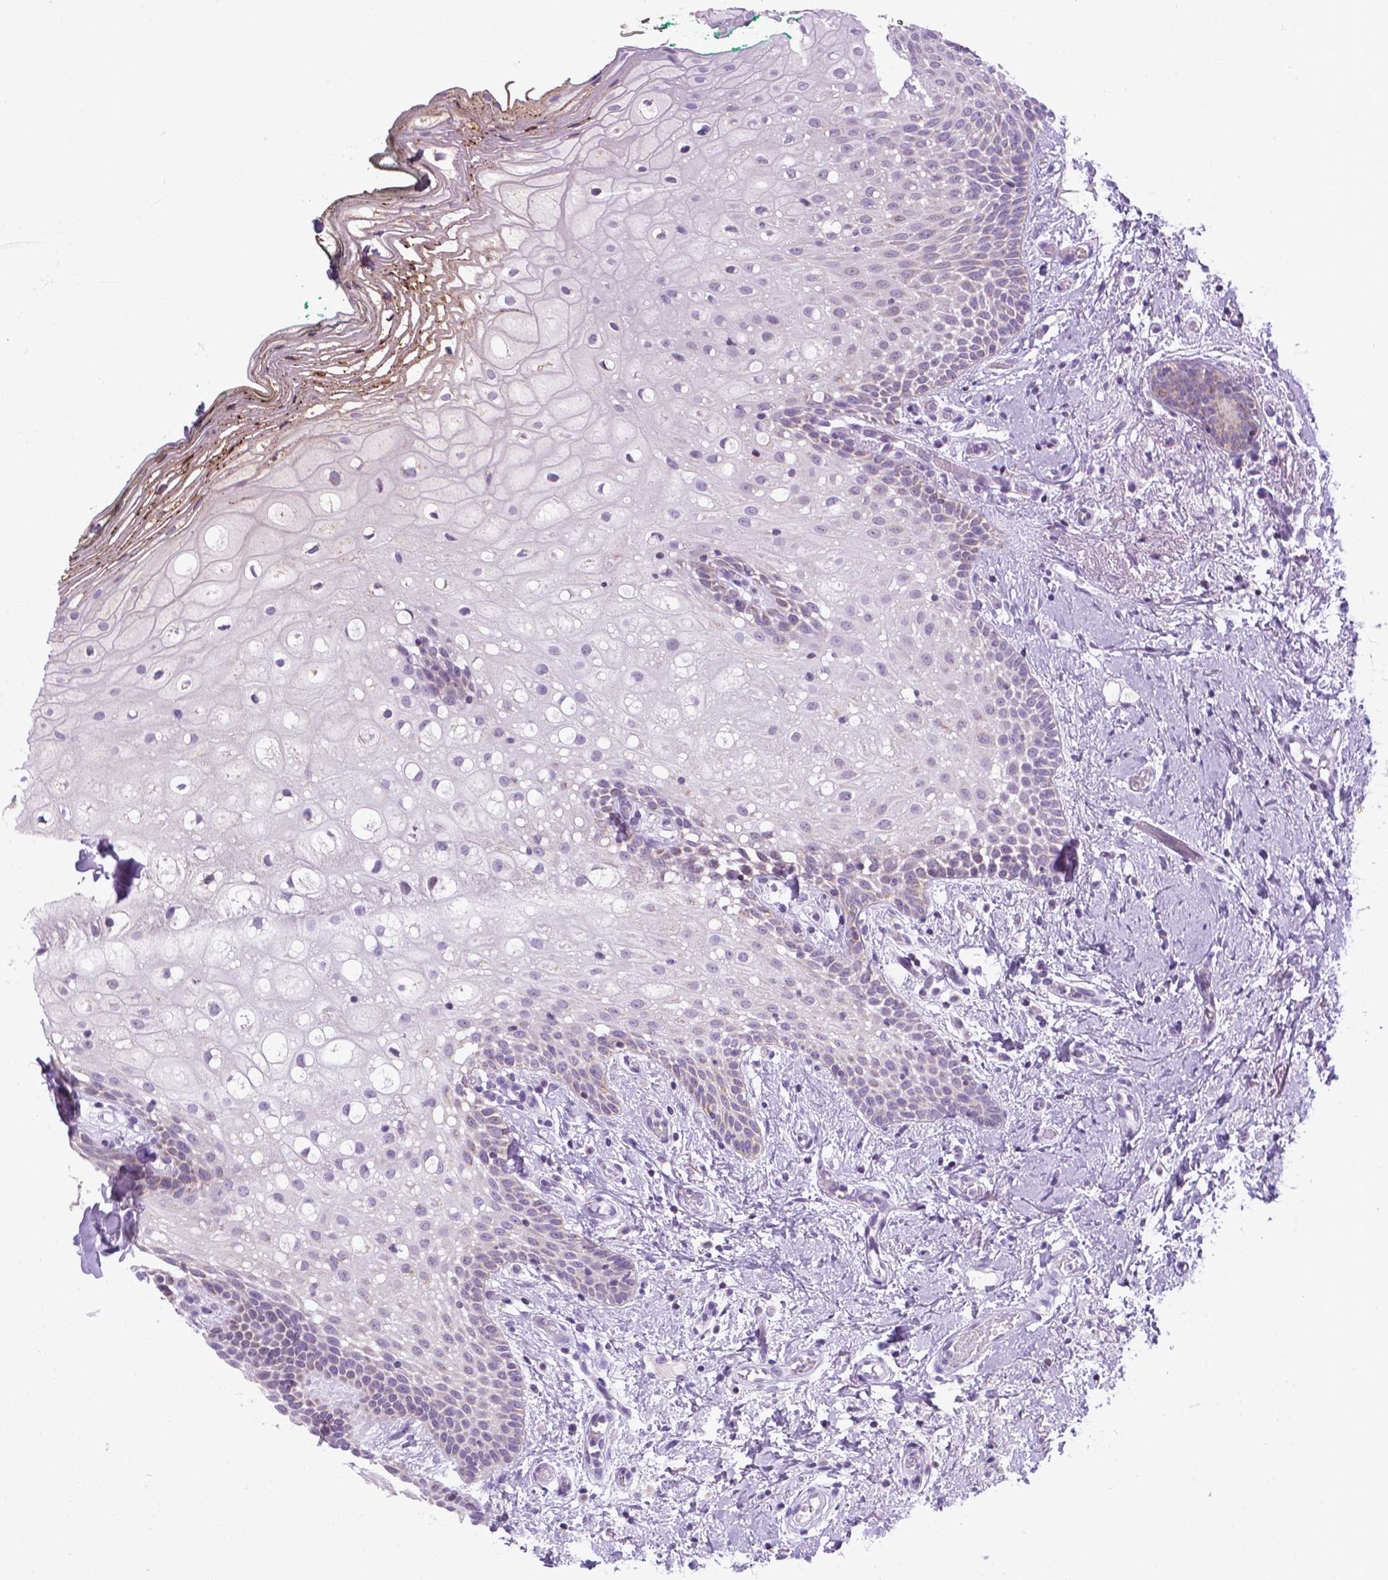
{"staining": {"intensity": "weak", "quantity": "<25%", "location": "cytoplasmic/membranous"}, "tissue": "oral mucosa", "cell_type": "Squamous epithelial cells", "image_type": "normal", "snomed": [{"axis": "morphology", "description": "Normal tissue, NOS"}, {"axis": "topography", "description": "Oral tissue"}], "caption": "Immunohistochemistry (IHC) photomicrograph of normal human oral mucosa stained for a protein (brown), which demonstrates no staining in squamous epithelial cells. The staining is performed using DAB brown chromogen with nuclei counter-stained in using hematoxylin.", "gene": "POU3F3", "patient": {"sex": "female", "age": 83}}